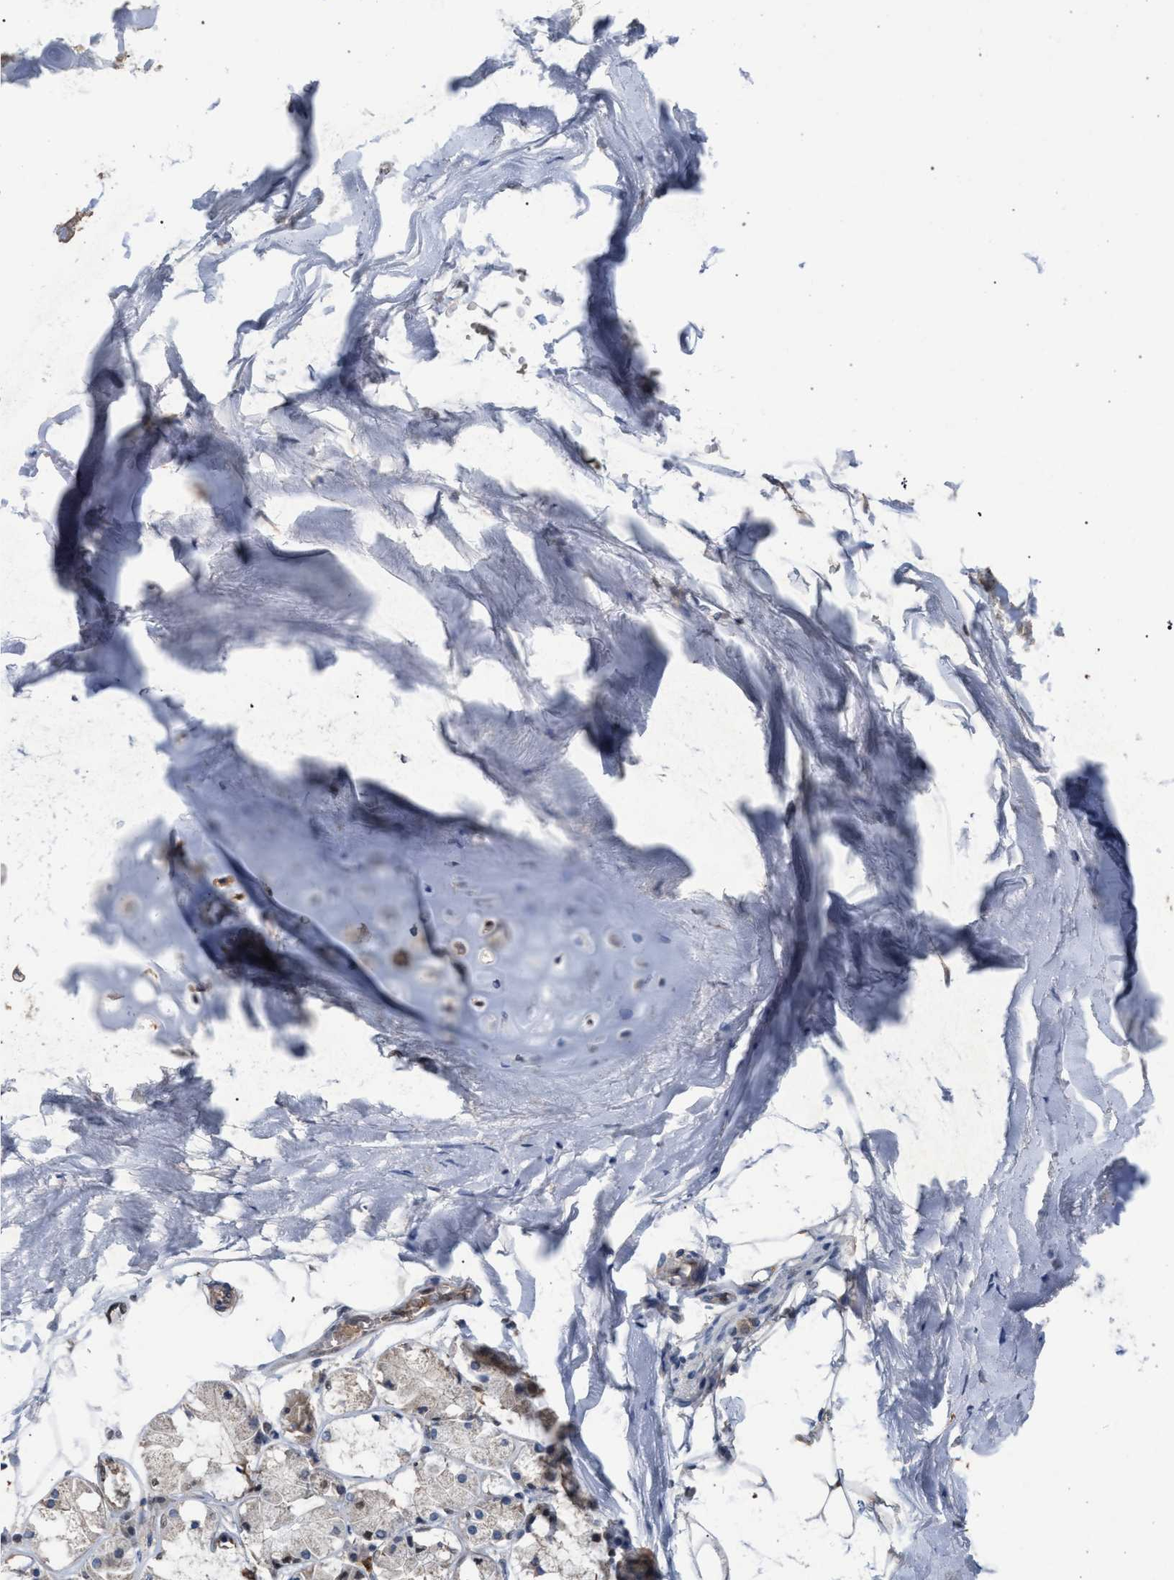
{"staining": {"intensity": "weak", "quantity": ">75%", "location": "cytoplasmic/membranous"}, "tissue": "adipose tissue", "cell_type": "Adipocytes", "image_type": "normal", "snomed": [{"axis": "morphology", "description": "Normal tissue, NOS"}, {"axis": "topography", "description": "Cartilage tissue"}, {"axis": "topography", "description": "Lung"}], "caption": "DAB (3,3'-diaminobenzidine) immunohistochemical staining of benign human adipose tissue shows weak cytoplasmic/membranous protein staining in approximately >75% of adipocytes.", "gene": "TECPR1", "patient": {"sex": "female", "age": 77}}